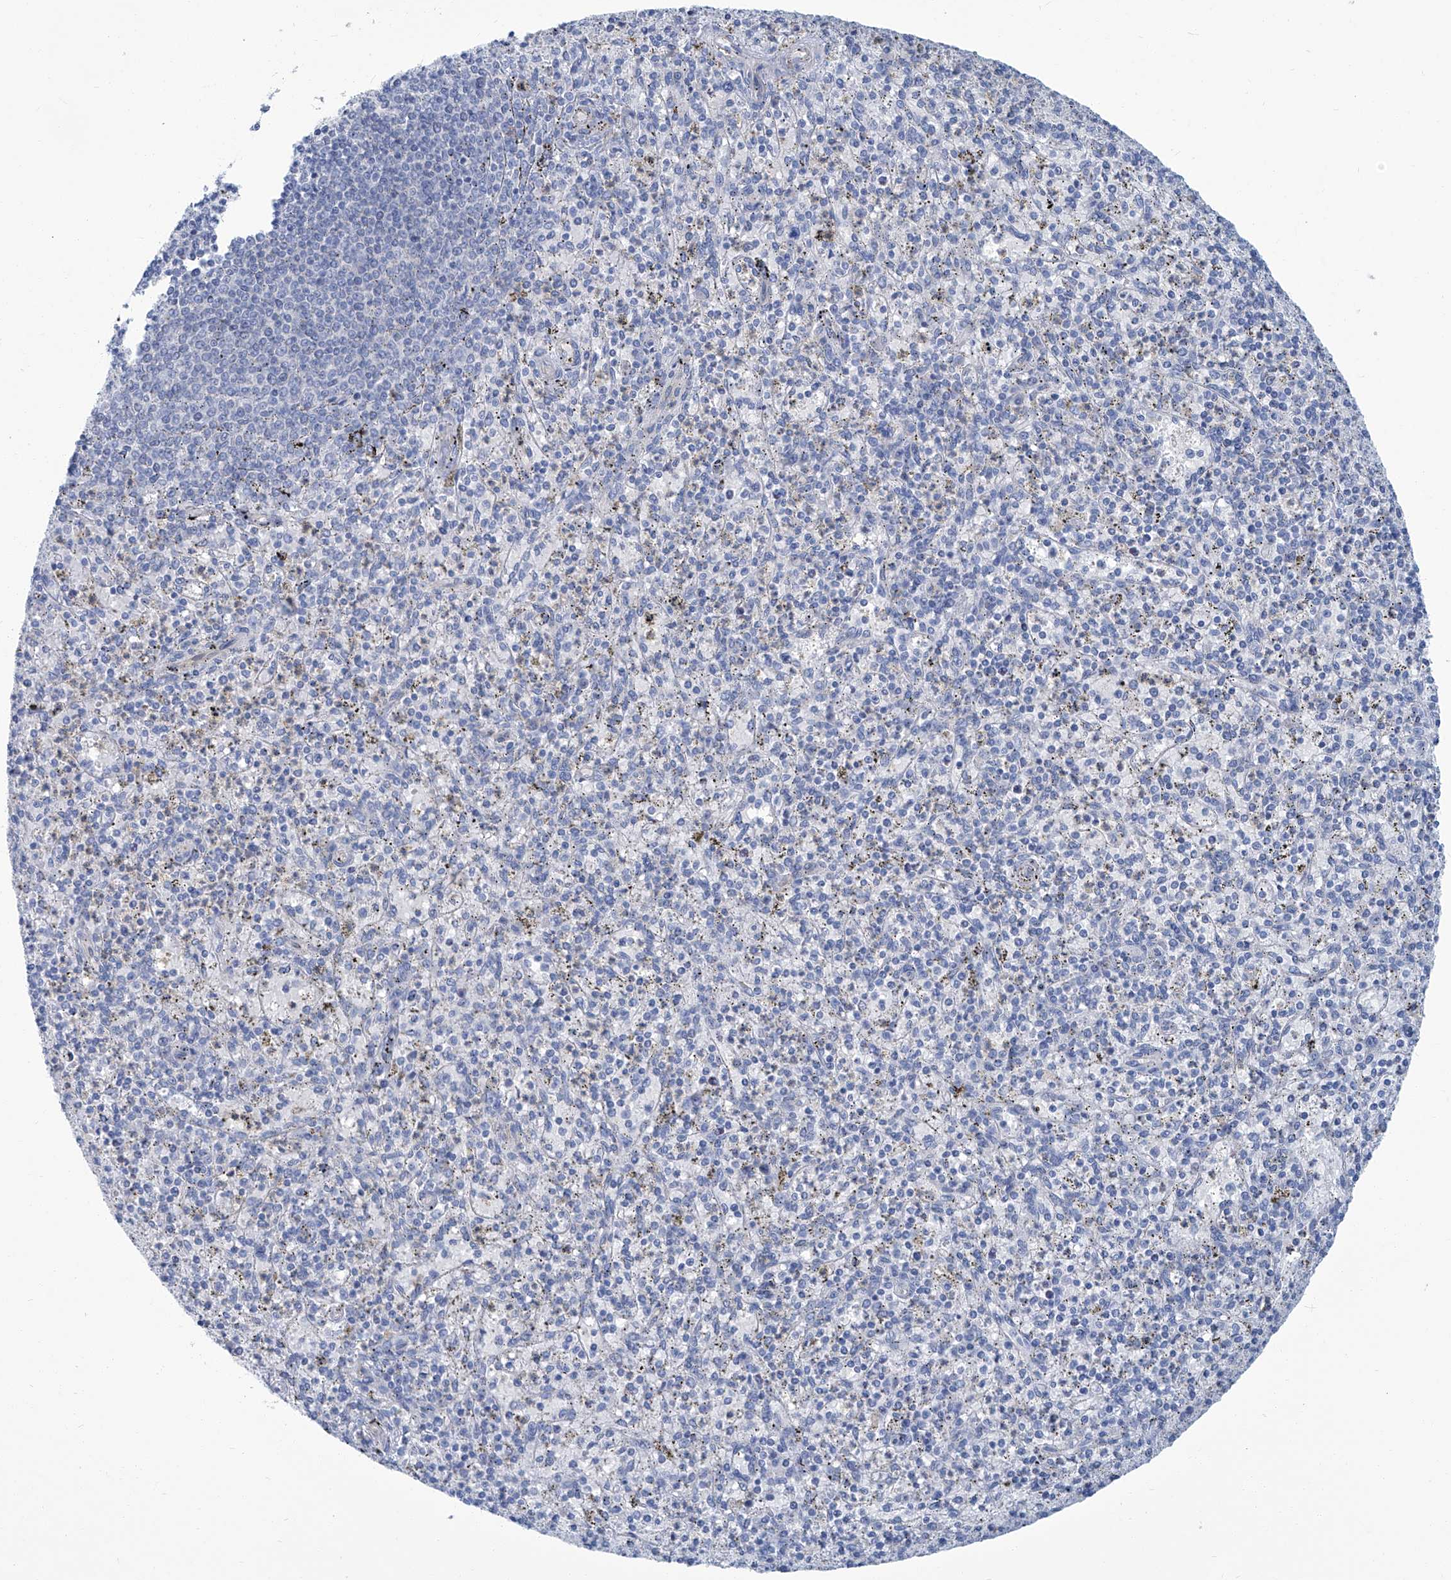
{"staining": {"intensity": "negative", "quantity": "none", "location": "none"}, "tissue": "spleen", "cell_type": "Cells in red pulp", "image_type": "normal", "snomed": [{"axis": "morphology", "description": "Normal tissue, NOS"}, {"axis": "topography", "description": "Spleen"}], "caption": "Immunohistochemistry (IHC) micrograph of benign spleen: spleen stained with DAB (3,3'-diaminobenzidine) exhibits no significant protein expression in cells in red pulp.", "gene": "PFKL", "patient": {"sex": "male", "age": 72}}